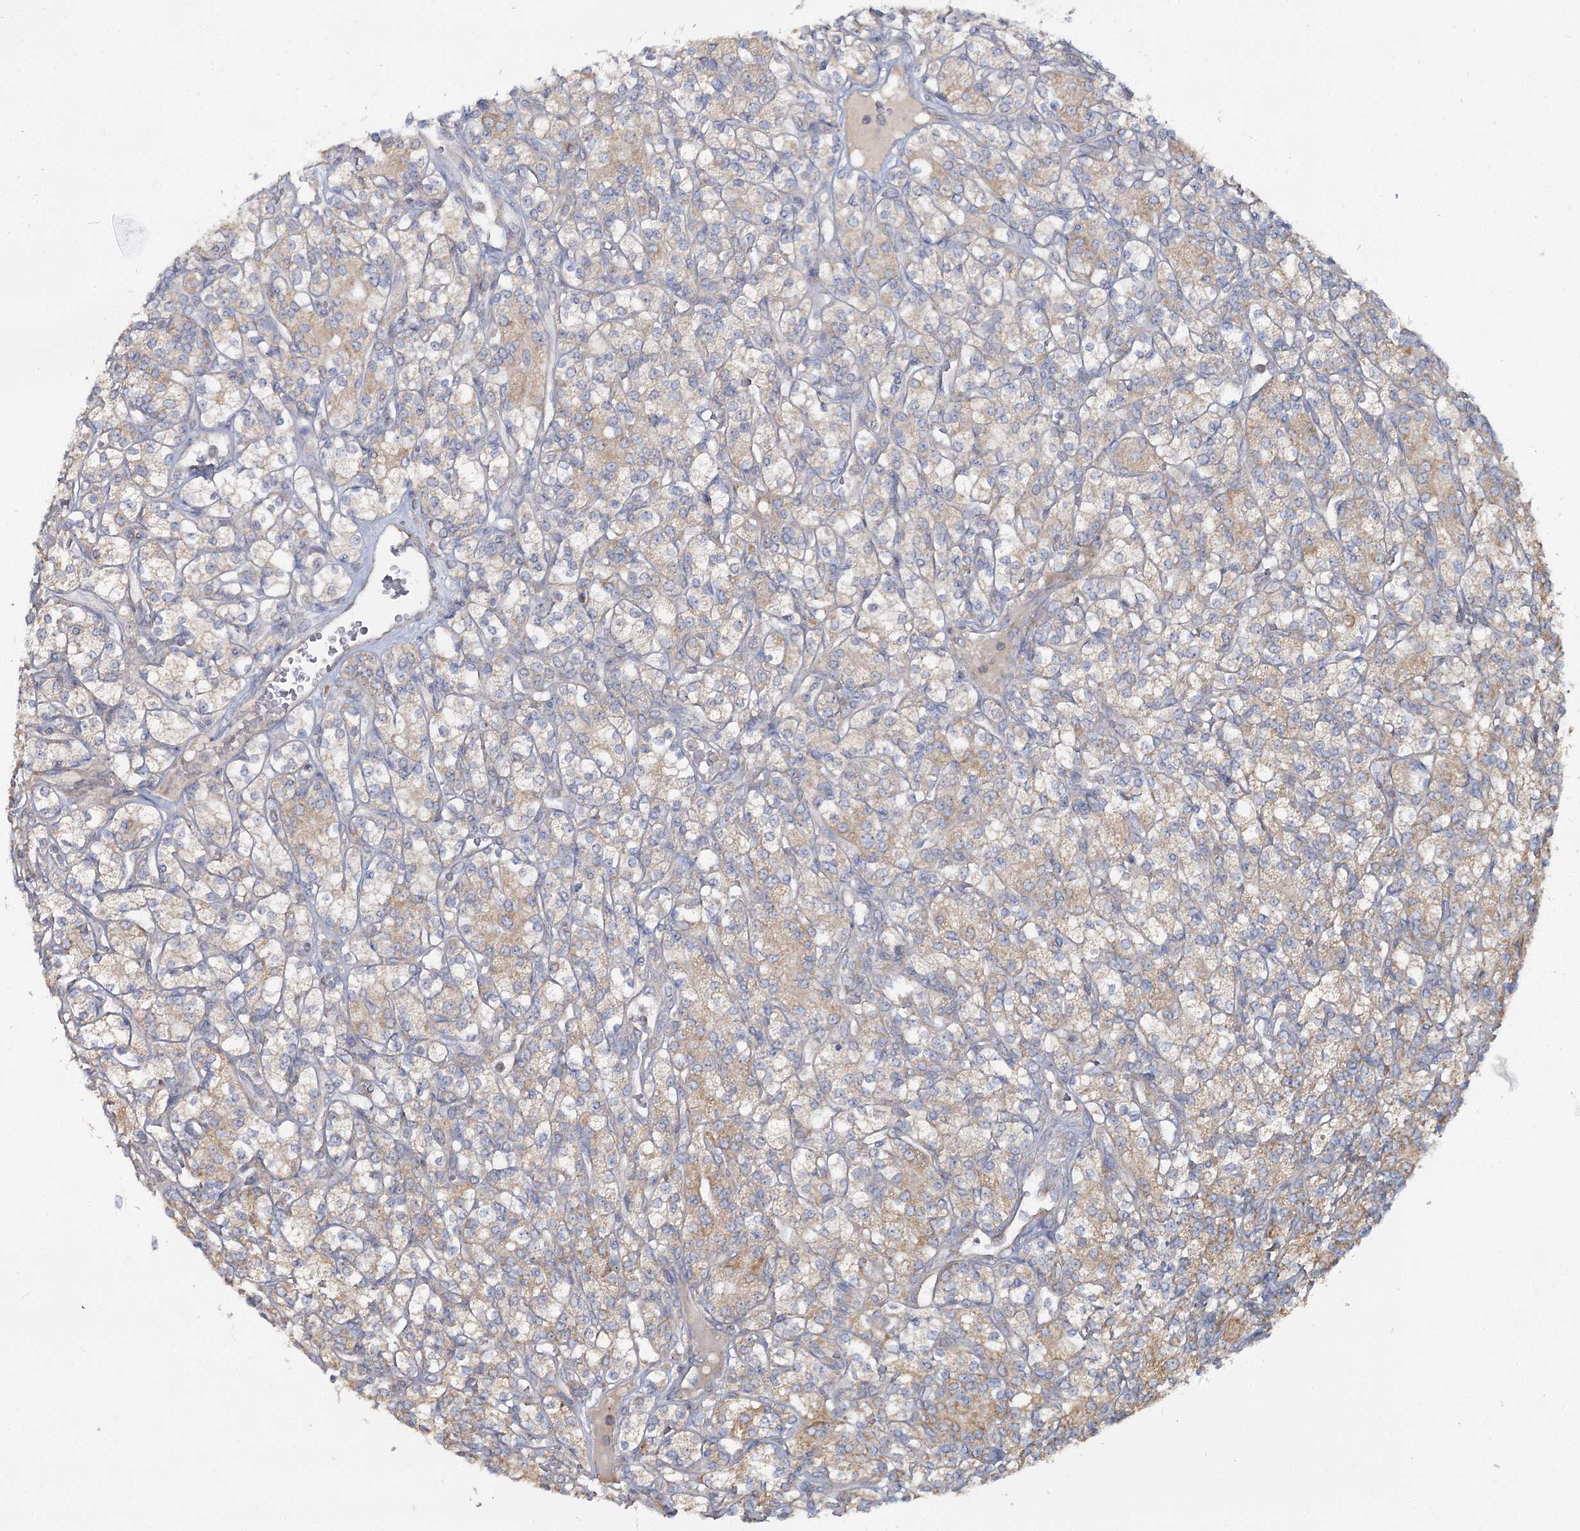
{"staining": {"intensity": "weak", "quantity": "25%-75%", "location": "cytoplasmic/membranous"}, "tissue": "renal cancer", "cell_type": "Tumor cells", "image_type": "cancer", "snomed": [{"axis": "morphology", "description": "Adenocarcinoma, NOS"}, {"axis": "topography", "description": "Kidney"}], "caption": "Tumor cells show weak cytoplasmic/membranous expression in about 25%-75% of cells in renal cancer.", "gene": "ACOX2", "patient": {"sex": "male", "age": 77}}